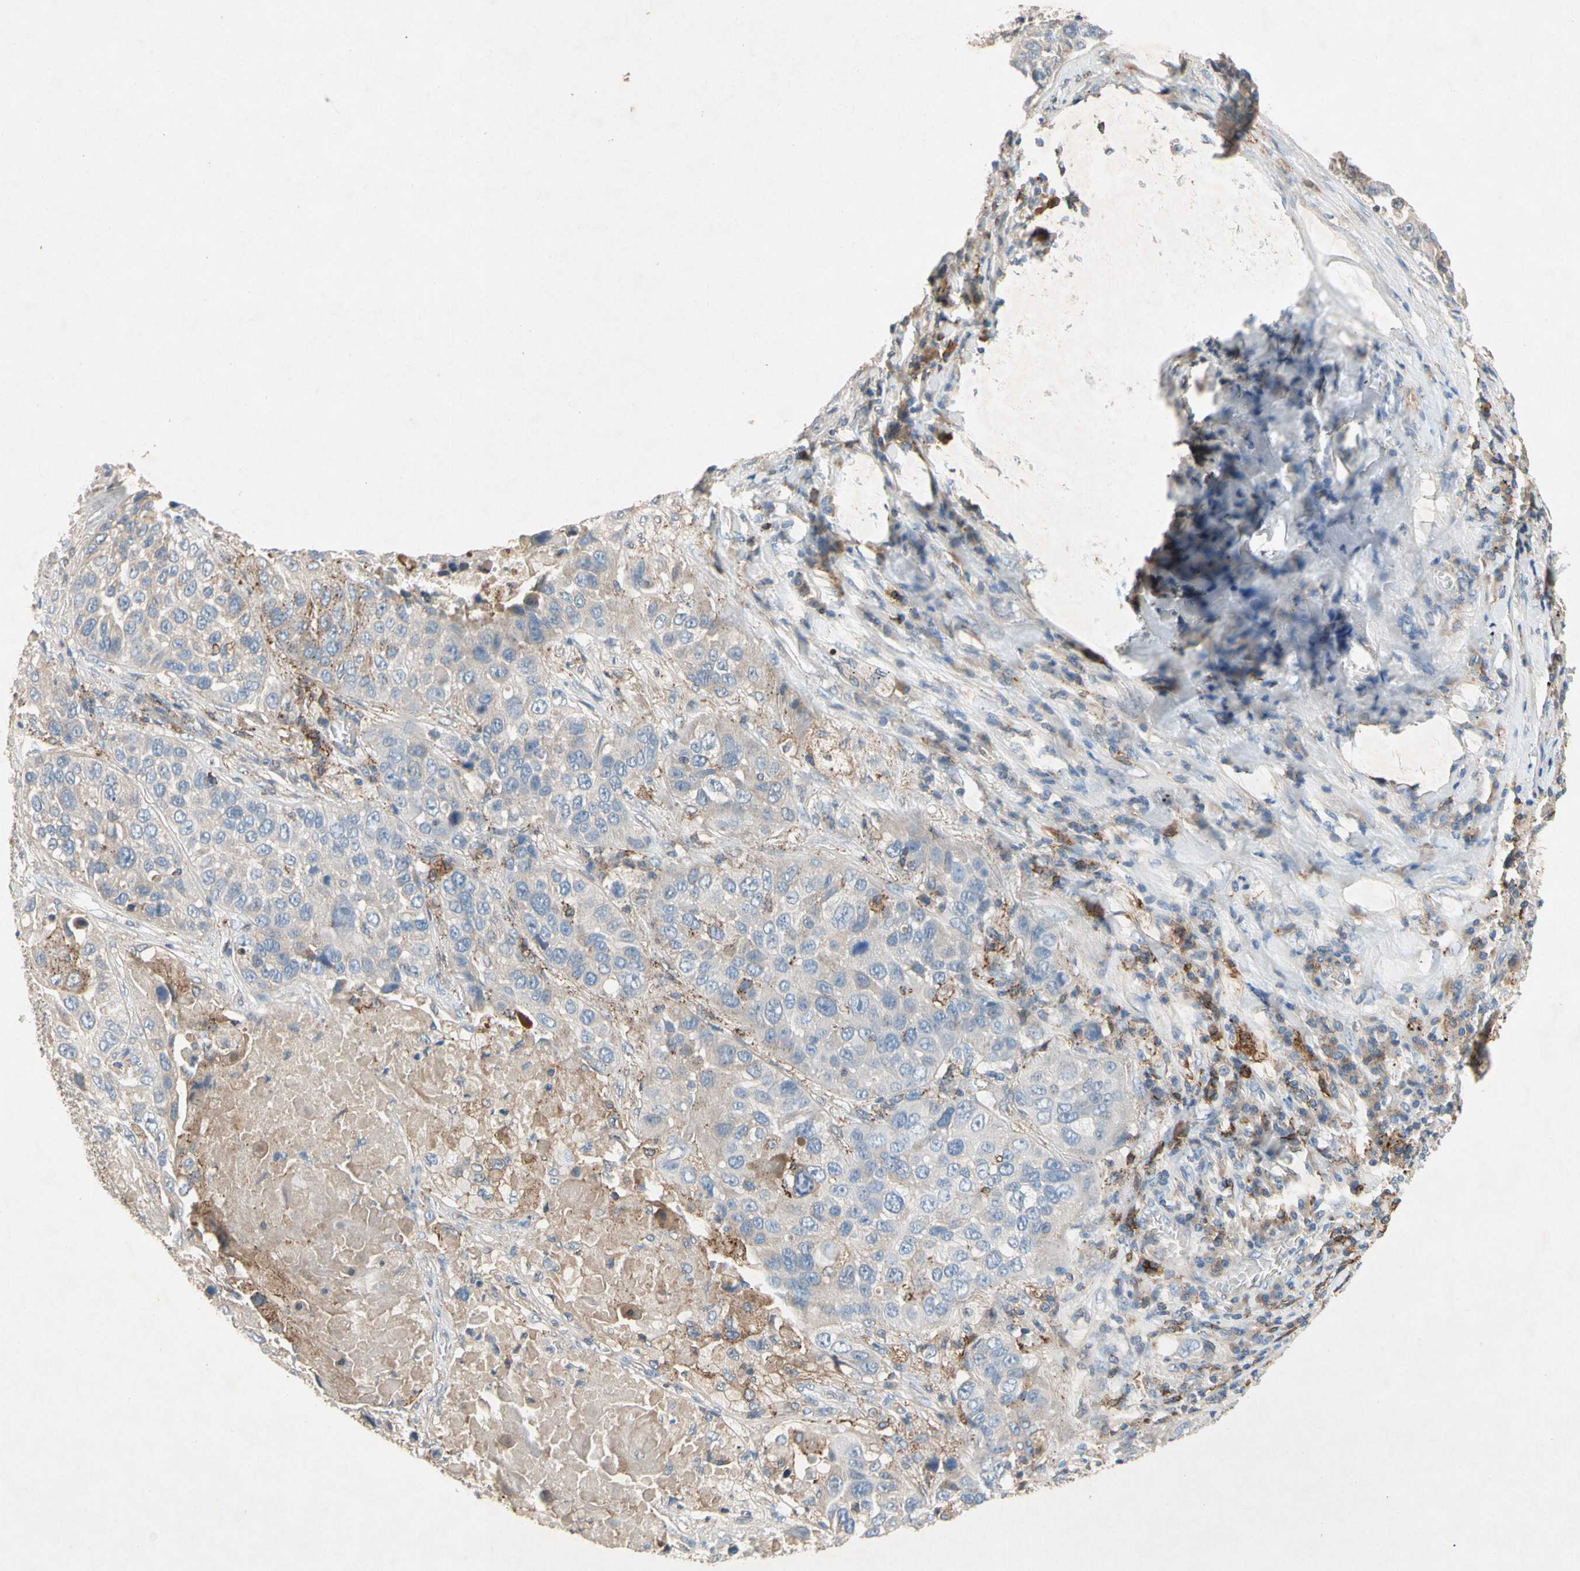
{"staining": {"intensity": "weak", "quantity": "25%-75%", "location": "cytoplasmic/membranous"}, "tissue": "lung cancer", "cell_type": "Tumor cells", "image_type": "cancer", "snomed": [{"axis": "morphology", "description": "Squamous cell carcinoma, NOS"}, {"axis": "topography", "description": "Lung"}], "caption": "Tumor cells display low levels of weak cytoplasmic/membranous positivity in about 25%-75% of cells in human lung cancer (squamous cell carcinoma).", "gene": "NDFIP2", "patient": {"sex": "male", "age": 57}}